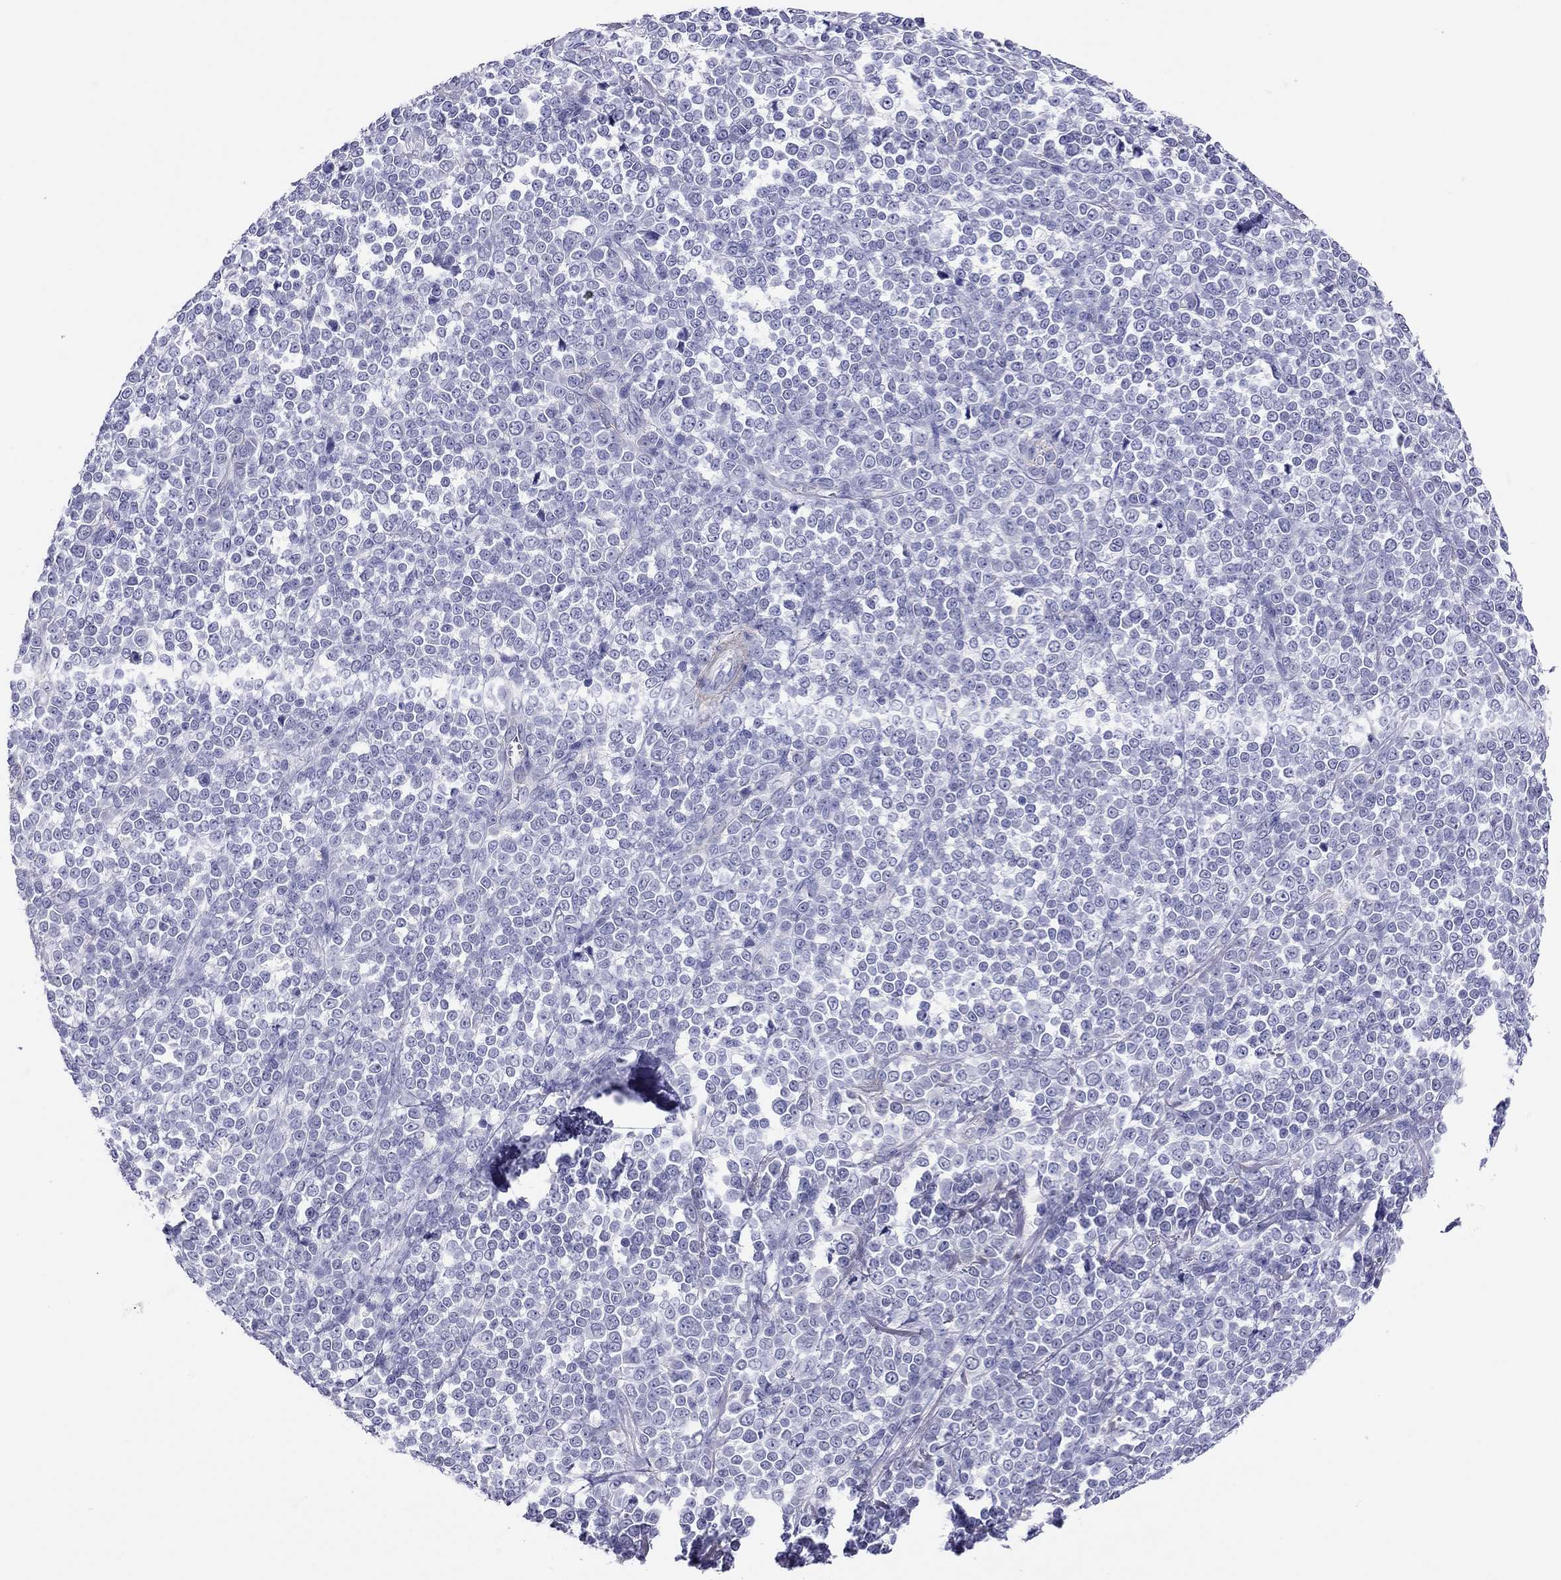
{"staining": {"intensity": "negative", "quantity": "none", "location": "none"}, "tissue": "melanoma", "cell_type": "Tumor cells", "image_type": "cancer", "snomed": [{"axis": "morphology", "description": "Malignant melanoma, NOS"}, {"axis": "topography", "description": "Skin"}], "caption": "This is a photomicrograph of IHC staining of malignant melanoma, which shows no positivity in tumor cells.", "gene": "MYMX", "patient": {"sex": "female", "age": 95}}